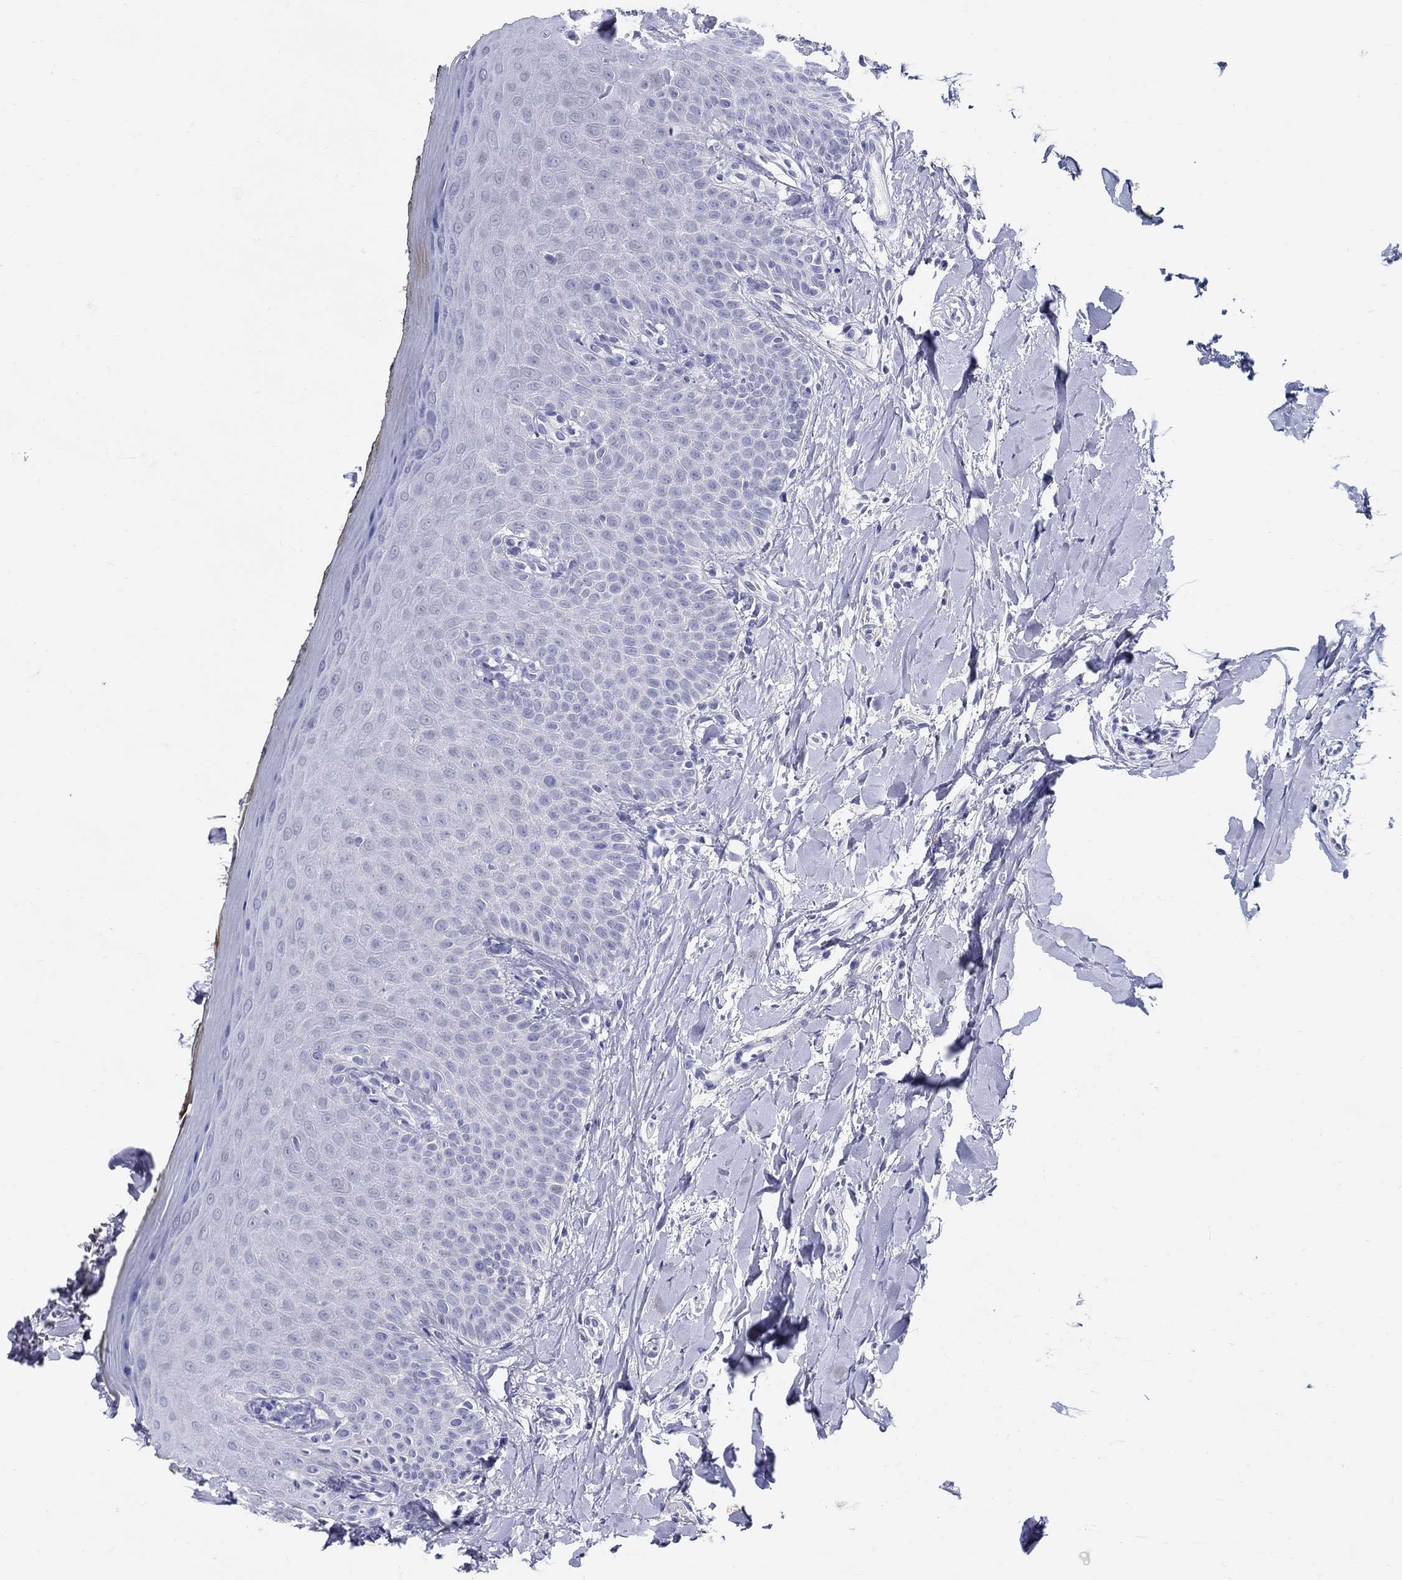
{"staining": {"intensity": "negative", "quantity": "none", "location": "none"}, "tissue": "oral mucosa", "cell_type": "Squamous epithelial cells", "image_type": "normal", "snomed": [{"axis": "morphology", "description": "Normal tissue, NOS"}, {"axis": "topography", "description": "Oral tissue"}], "caption": "Immunohistochemical staining of normal oral mucosa displays no significant positivity in squamous epithelial cells.", "gene": "CRYGS", "patient": {"sex": "female", "age": 43}}